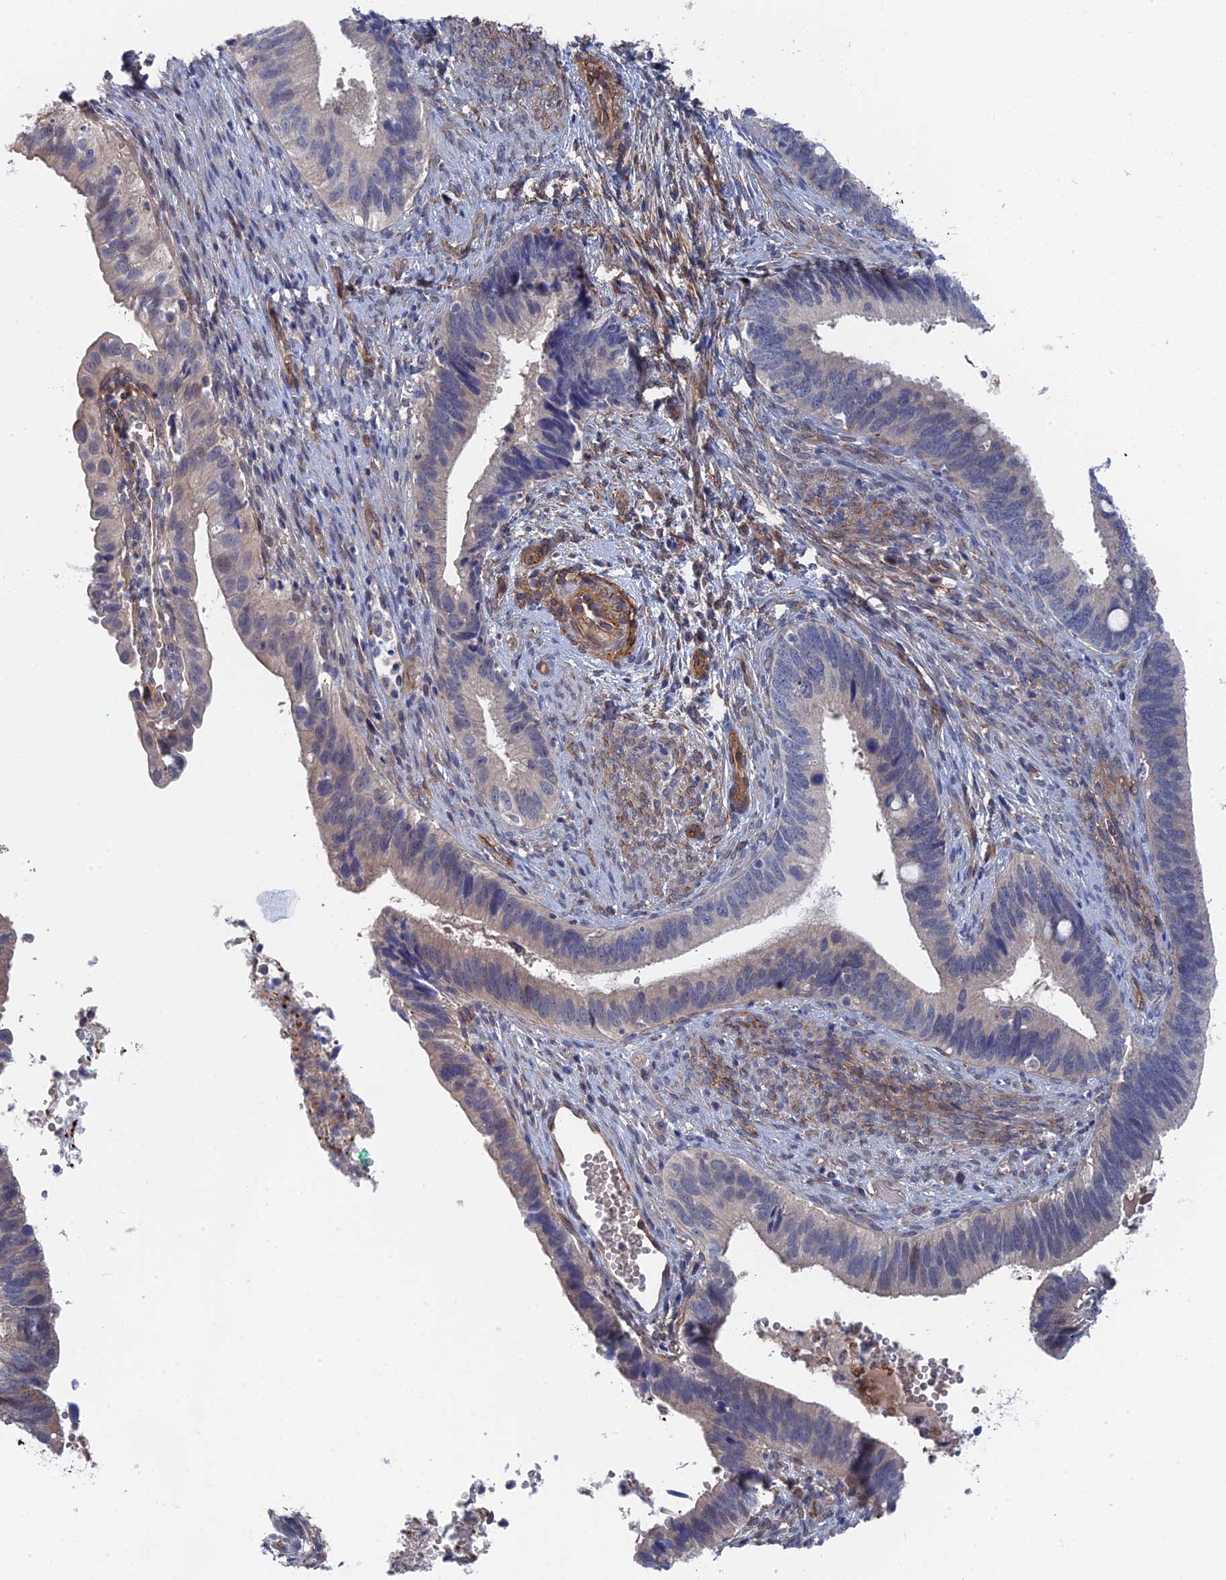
{"staining": {"intensity": "weak", "quantity": "<25%", "location": "cytoplasmic/membranous"}, "tissue": "cervical cancer", "cell_type": "Tumor cells", "image_type": "cancer", "snomed": [{"axis": "morphology", "description": "Adenocarcinoma, NOS"}, {"axis": "topography", "description": "Cervix"}], "caption": "The image displays no significant expression in tumor cells of cervical cancer (adenocarcinoma).", "gene": "MTHFSD", "patient": {"sex": "female", "age": 42}}